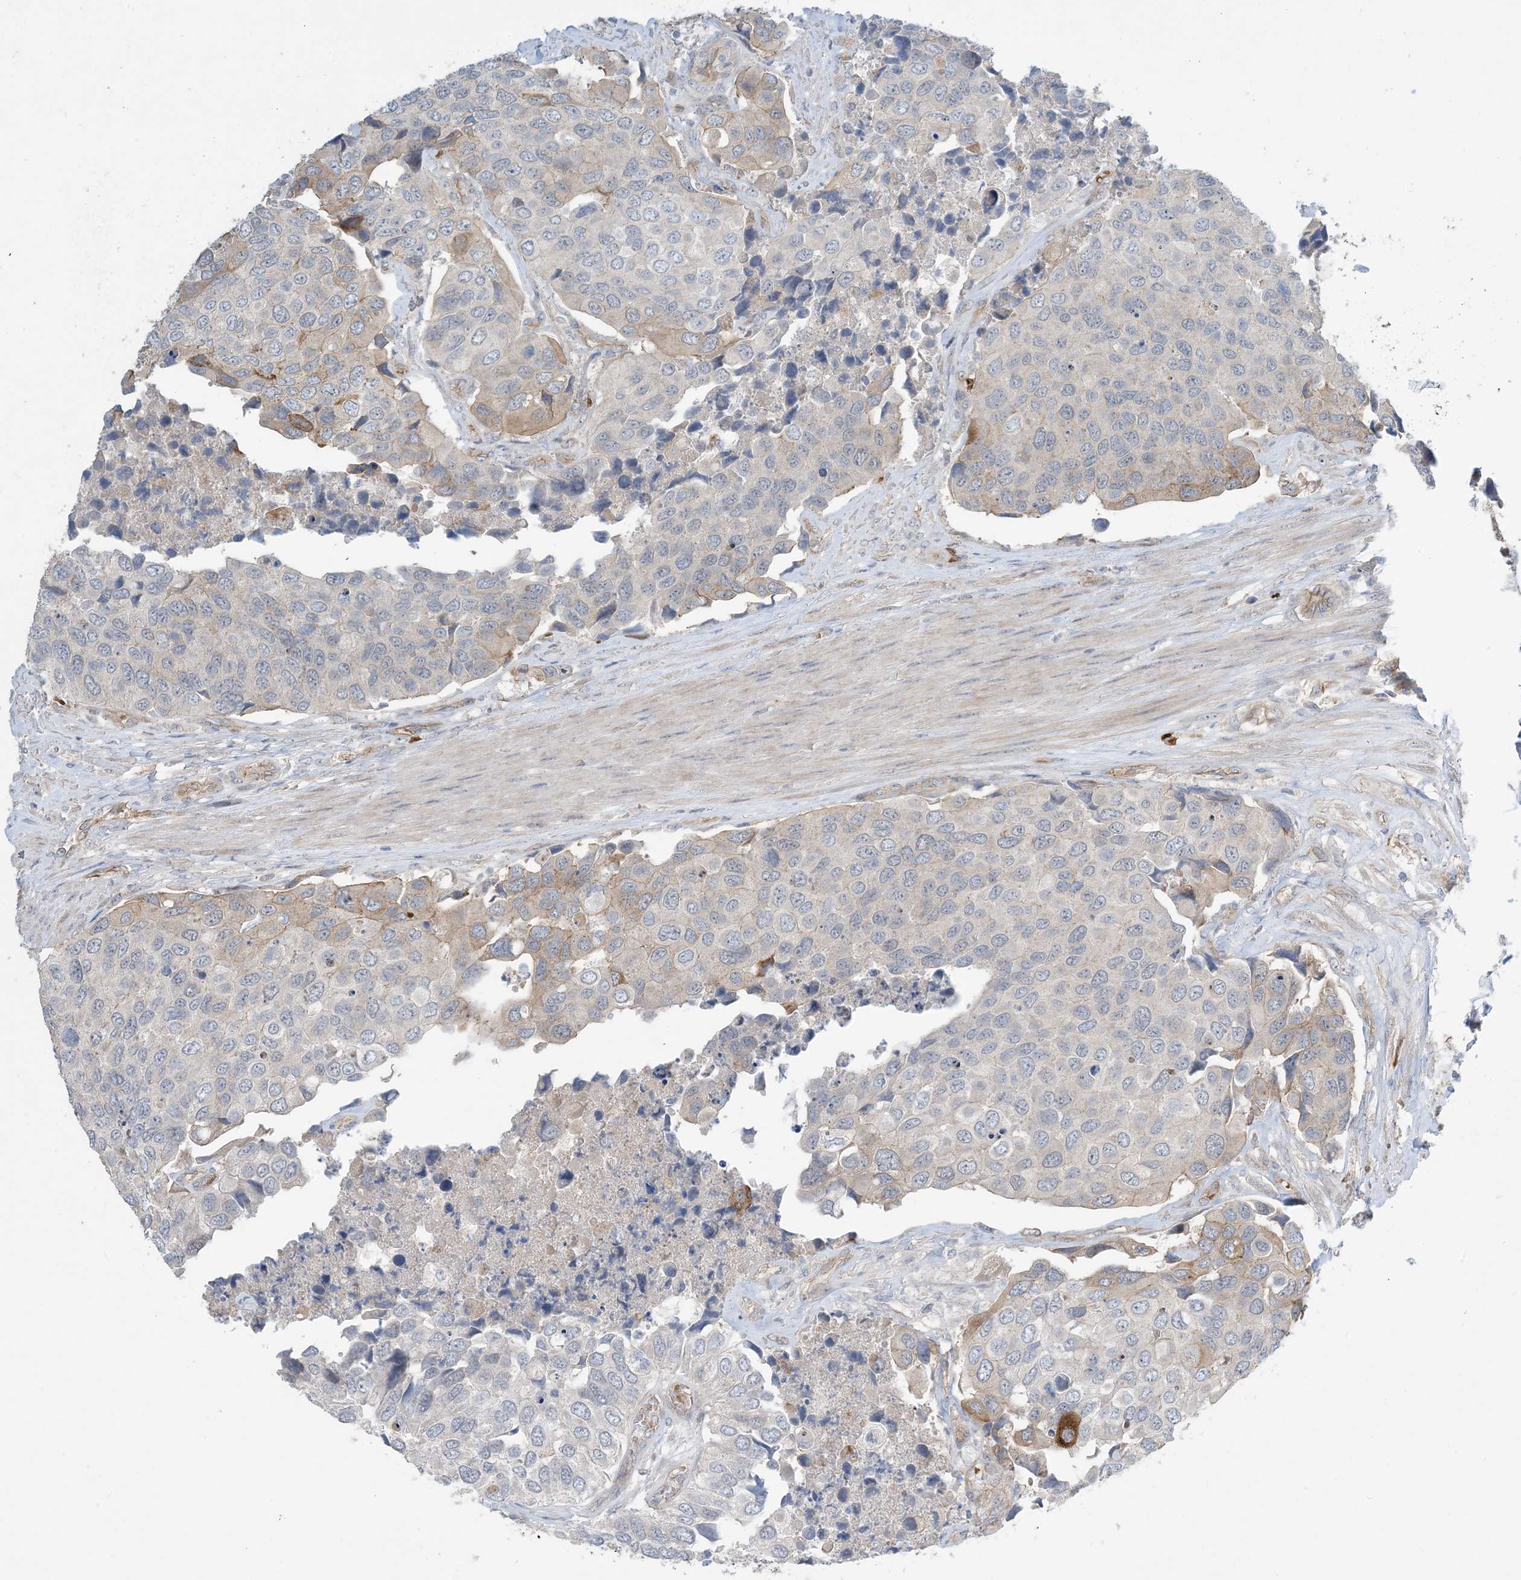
{"staining": {"intensity": "weak", "quantity": "25%-75%", "location": "cytoplasmic/membranous"}, "tissue": "urothelial cancer", "cell_type": "Tumor cells", "image_type": "cancer", "snomed": [{"axis": "morphology", "description": "Urothelial carcinoma, High grade"}, {"axis": "topography", "description": "Urinary bladder"}], "caption": "Immunohistochemical staining of human urothelial cancer reveals low levels of weak cytoplasmic/membranous protein staining in approximately 25%-75% of tumor cells.", "gene": "AOC1", "patient": {"sex": "male", "age": 74}}